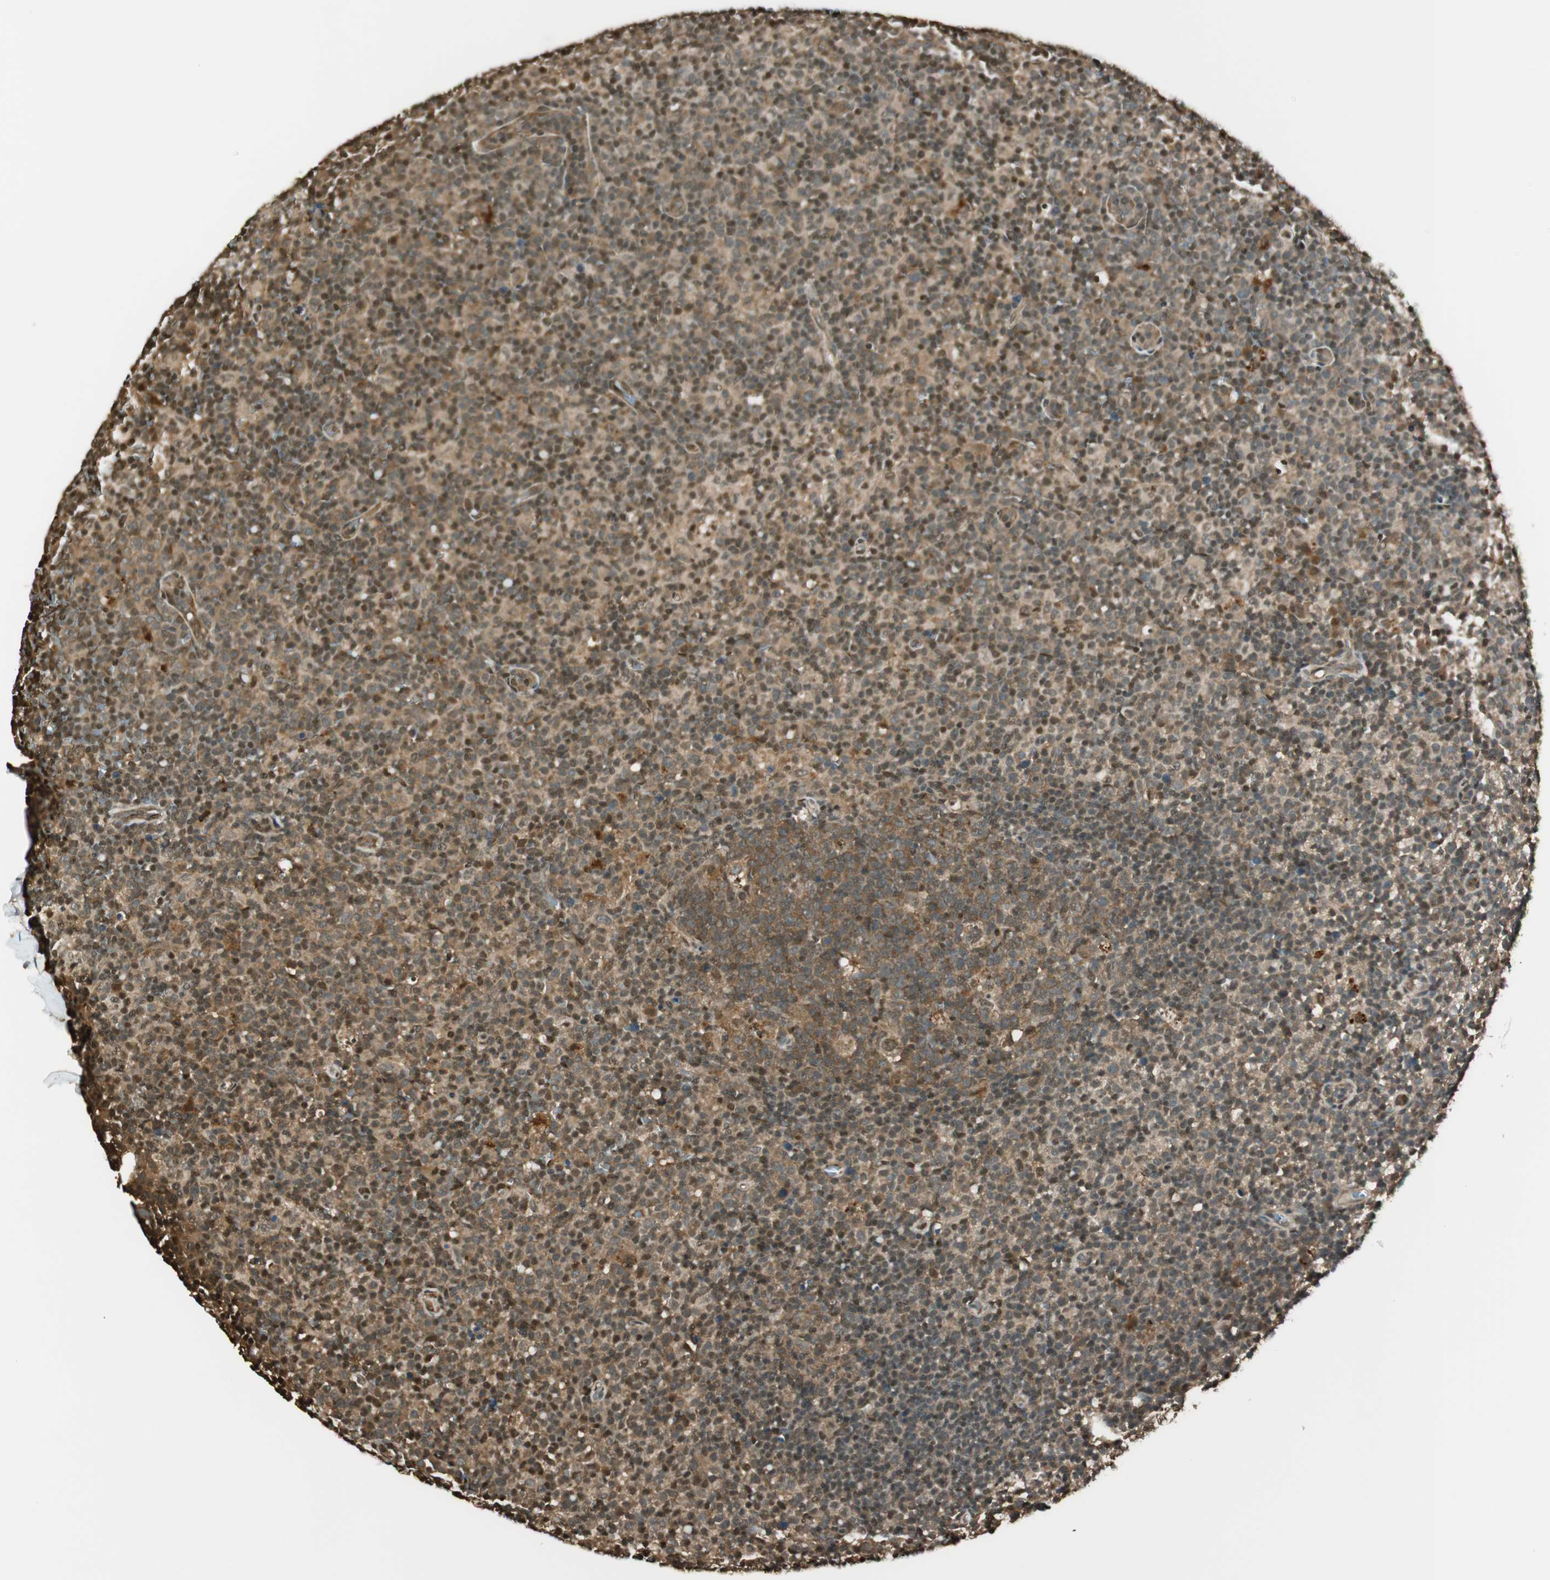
{"staining": {"intensity": "moderate", "quantity": ">75%", "location": "cytoplasmic/membranous"}, "tissue": "lymph node", "cell_type": "Germinal center cells", "image_type": "normal", "snomed": [{"axis": "morphology", "description": "Normal tissue, NOS"}, {"axis": "morphology", "description": "Inflammation, NOS"}, {"axis": "topography", "description": "Lymph node"}], "caption": "Immunohistochemistry (IHC) micrograph of unremarkable human lymph node stained for a protein (brown), which displays medium levels of moderate cytoplasmic/membranous staining in approximately >75% of germinal center cells.", "gene": "ENSG00000268870", "patient": {"sex": "male", "age": 55}}